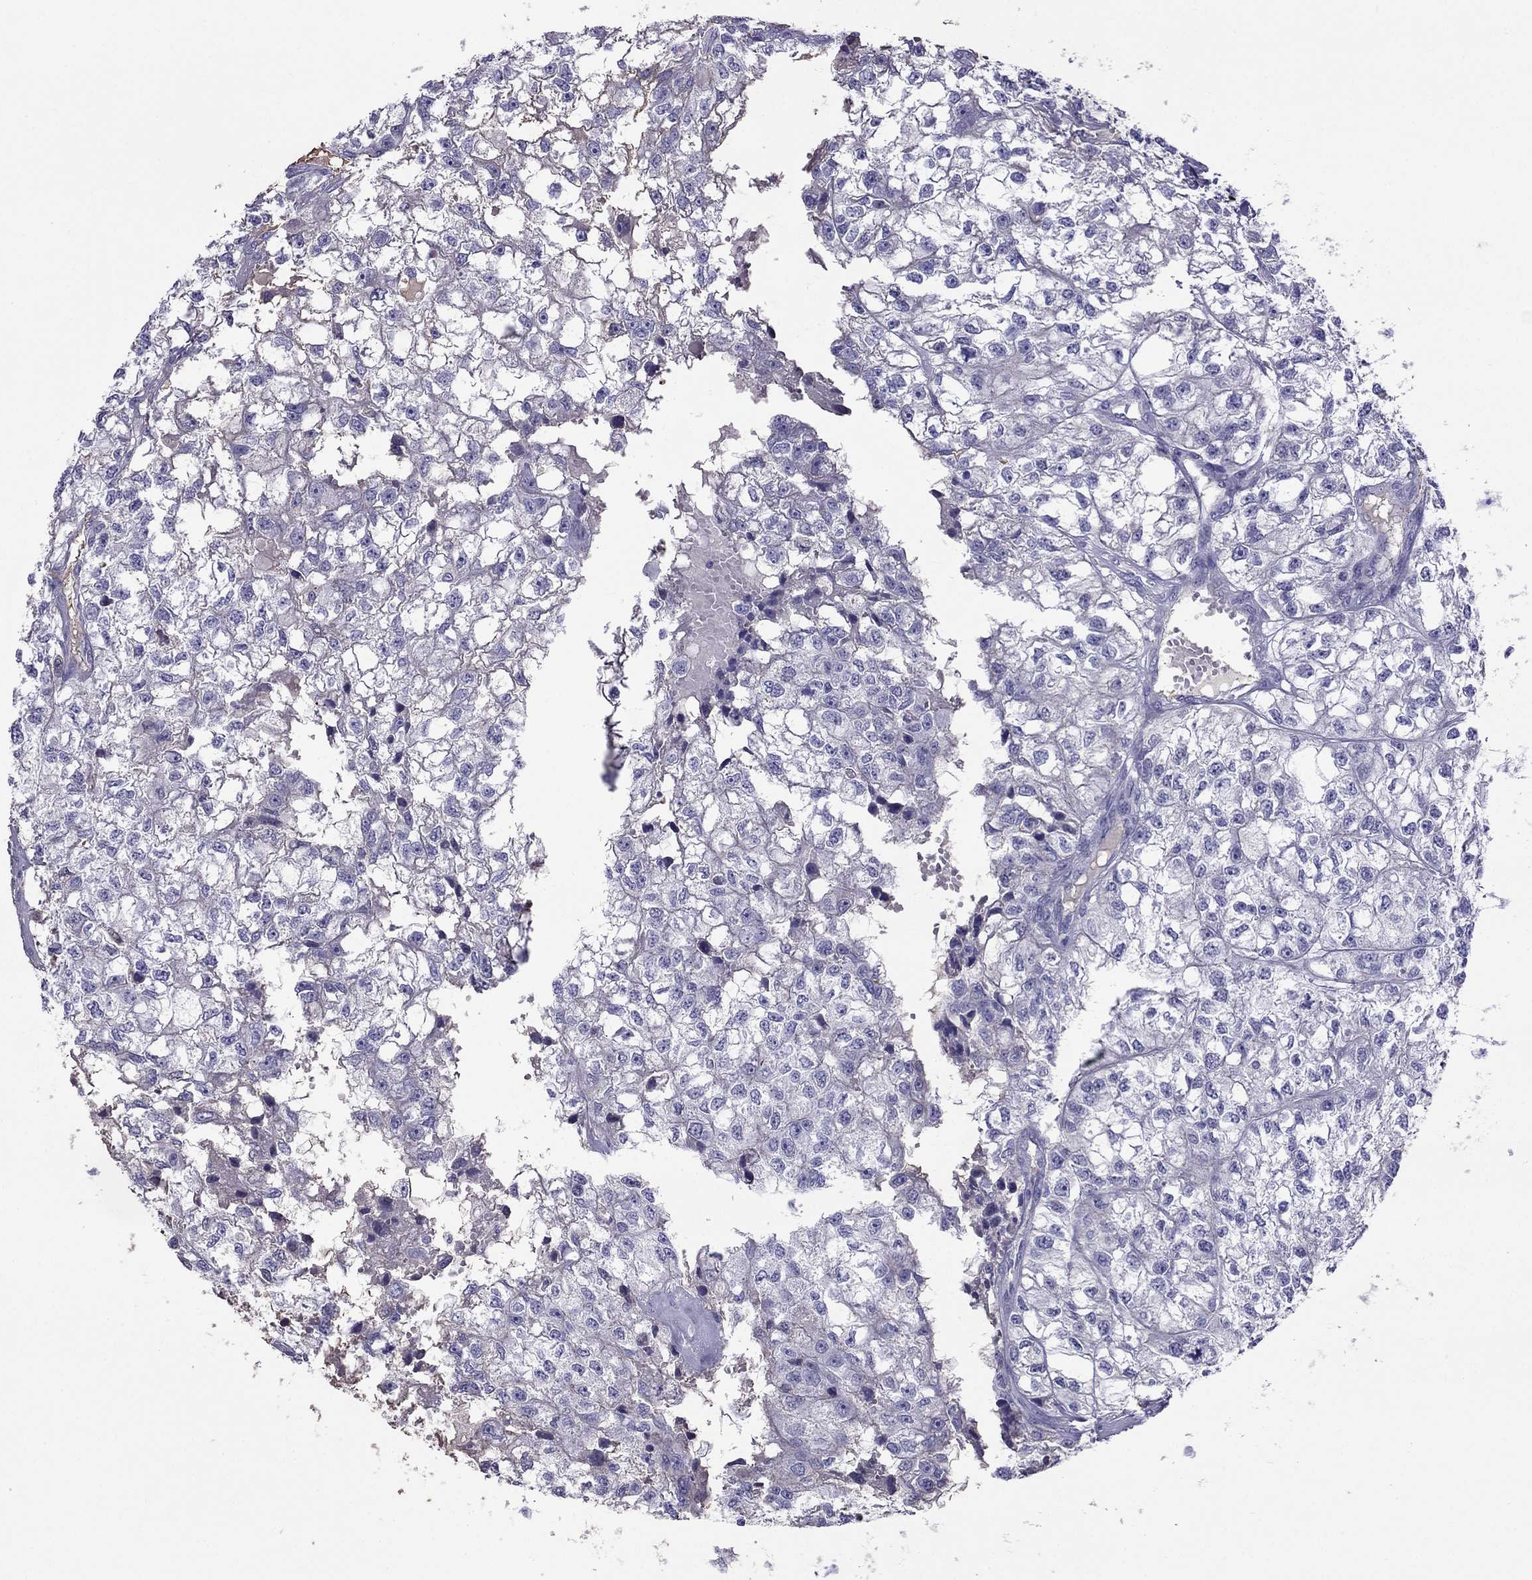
{"staining": {"intensity": "negative", "quantity": "none", "location": "none"}, "tissue": "renal cancer", "cell_type": "Tumor cells", "image_type": "cancer", "snomed": [{"axis": "morphology", "description": "Adenocarcinoma, NOS"}, {"axis": "topography", "description": "Kidney"}], "caption": "Tumor cells are negative for brown protein staining in renal cancer (adenocarcinoma).", "gene": "TBC1D21", "patient": {"sex": "male", "age": 56}}